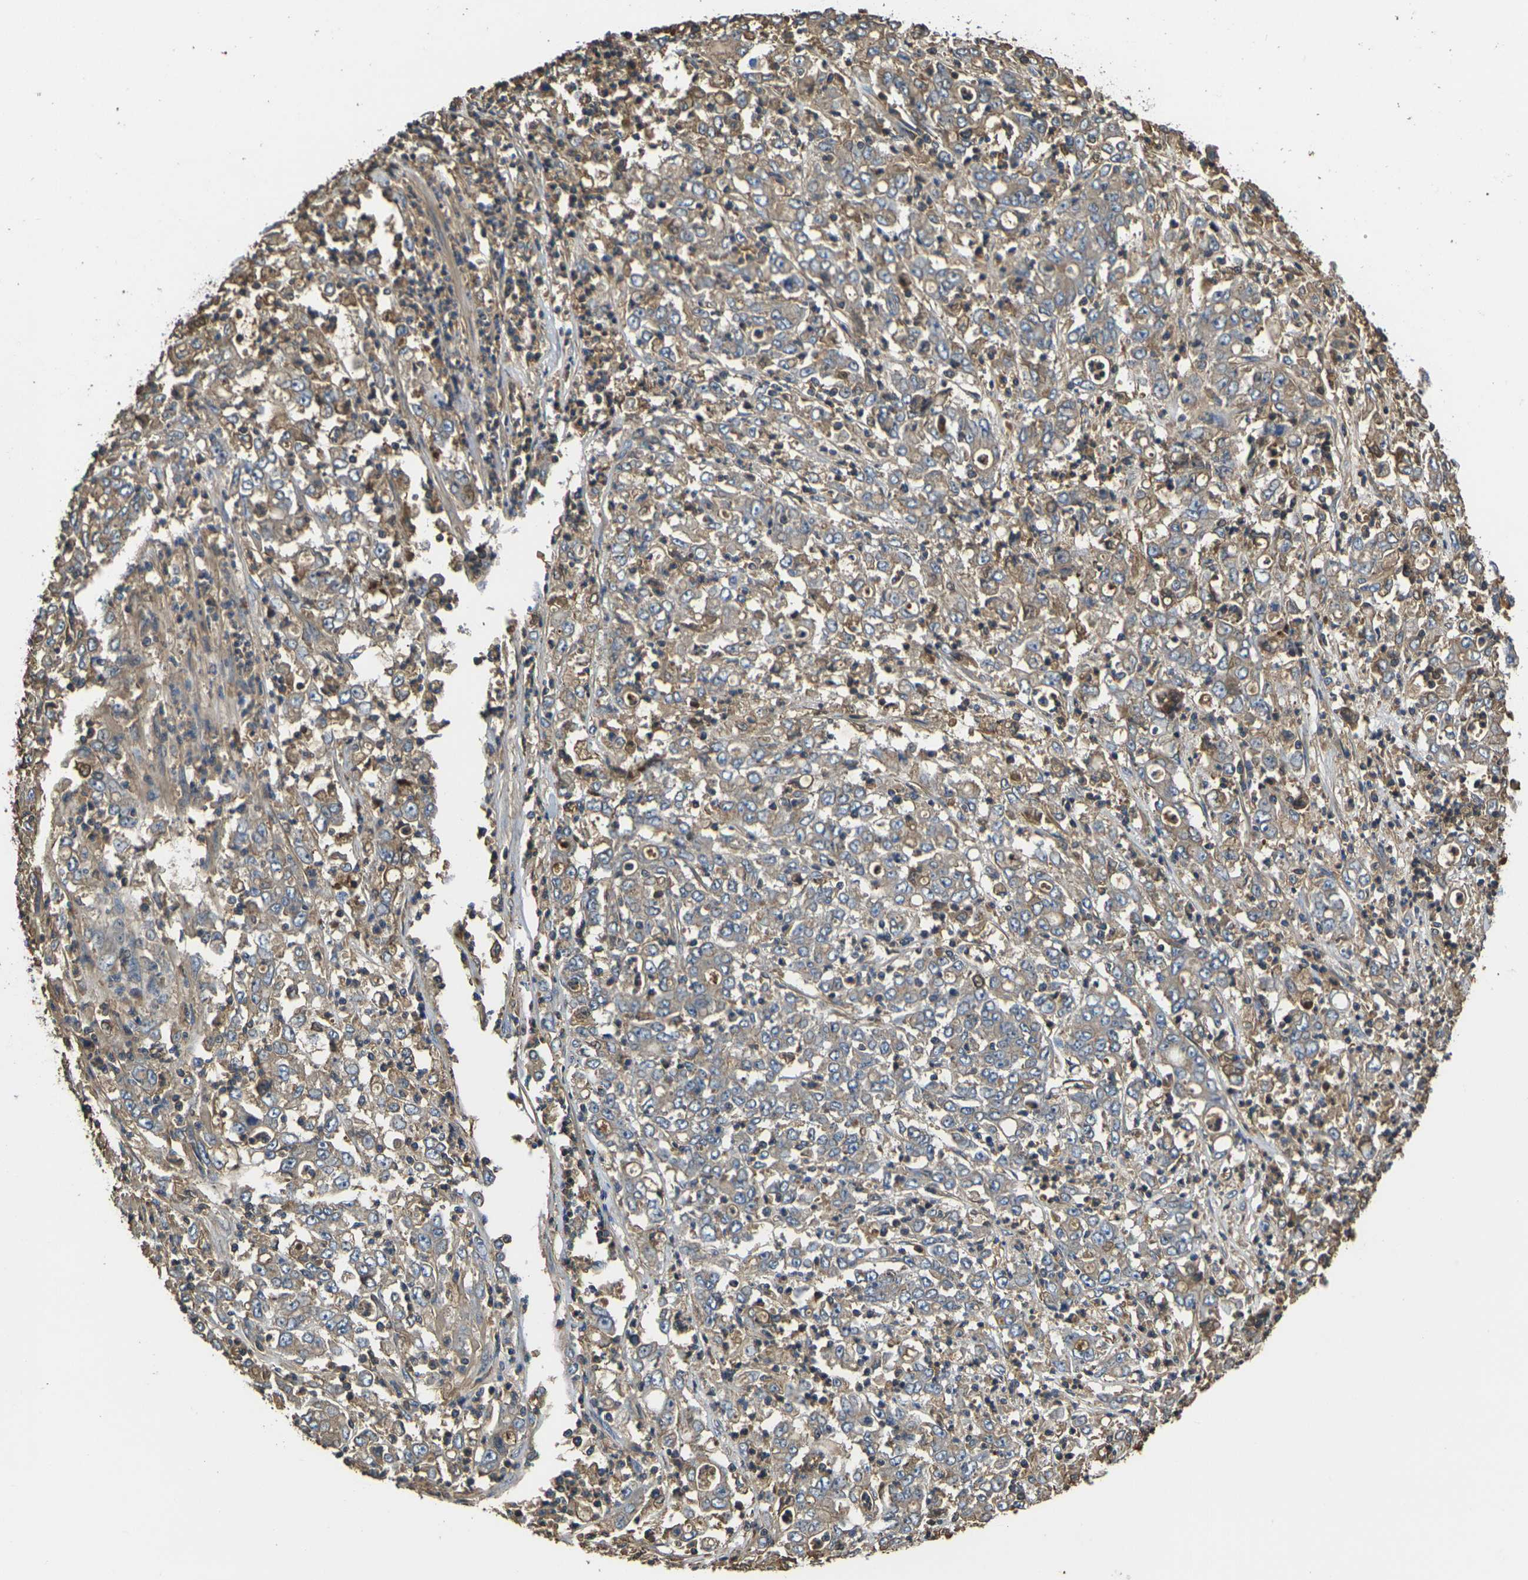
{"staining": {"intensity": "weak", "quantity": ">75%", "location": "cytoplasmic/membranous"}, "tissue": "stomach cancer", "cell_type": "Tumor cells", "image_type": "cancer", "snomed": [{"axis": "morphology", "description": "Adenocarcinoma, NOS"}, {"axis": "topography", "description": "Stomach, lower"}], "caption": "Weak cytoplasmic/membranous positivity for a protein is present in about >75% of tumor cells of stomach adenocarcinoma using immunohistochemistry (IHC).", "gene": "HSPG2", "patient": {"sex": "female", "age": 71}}